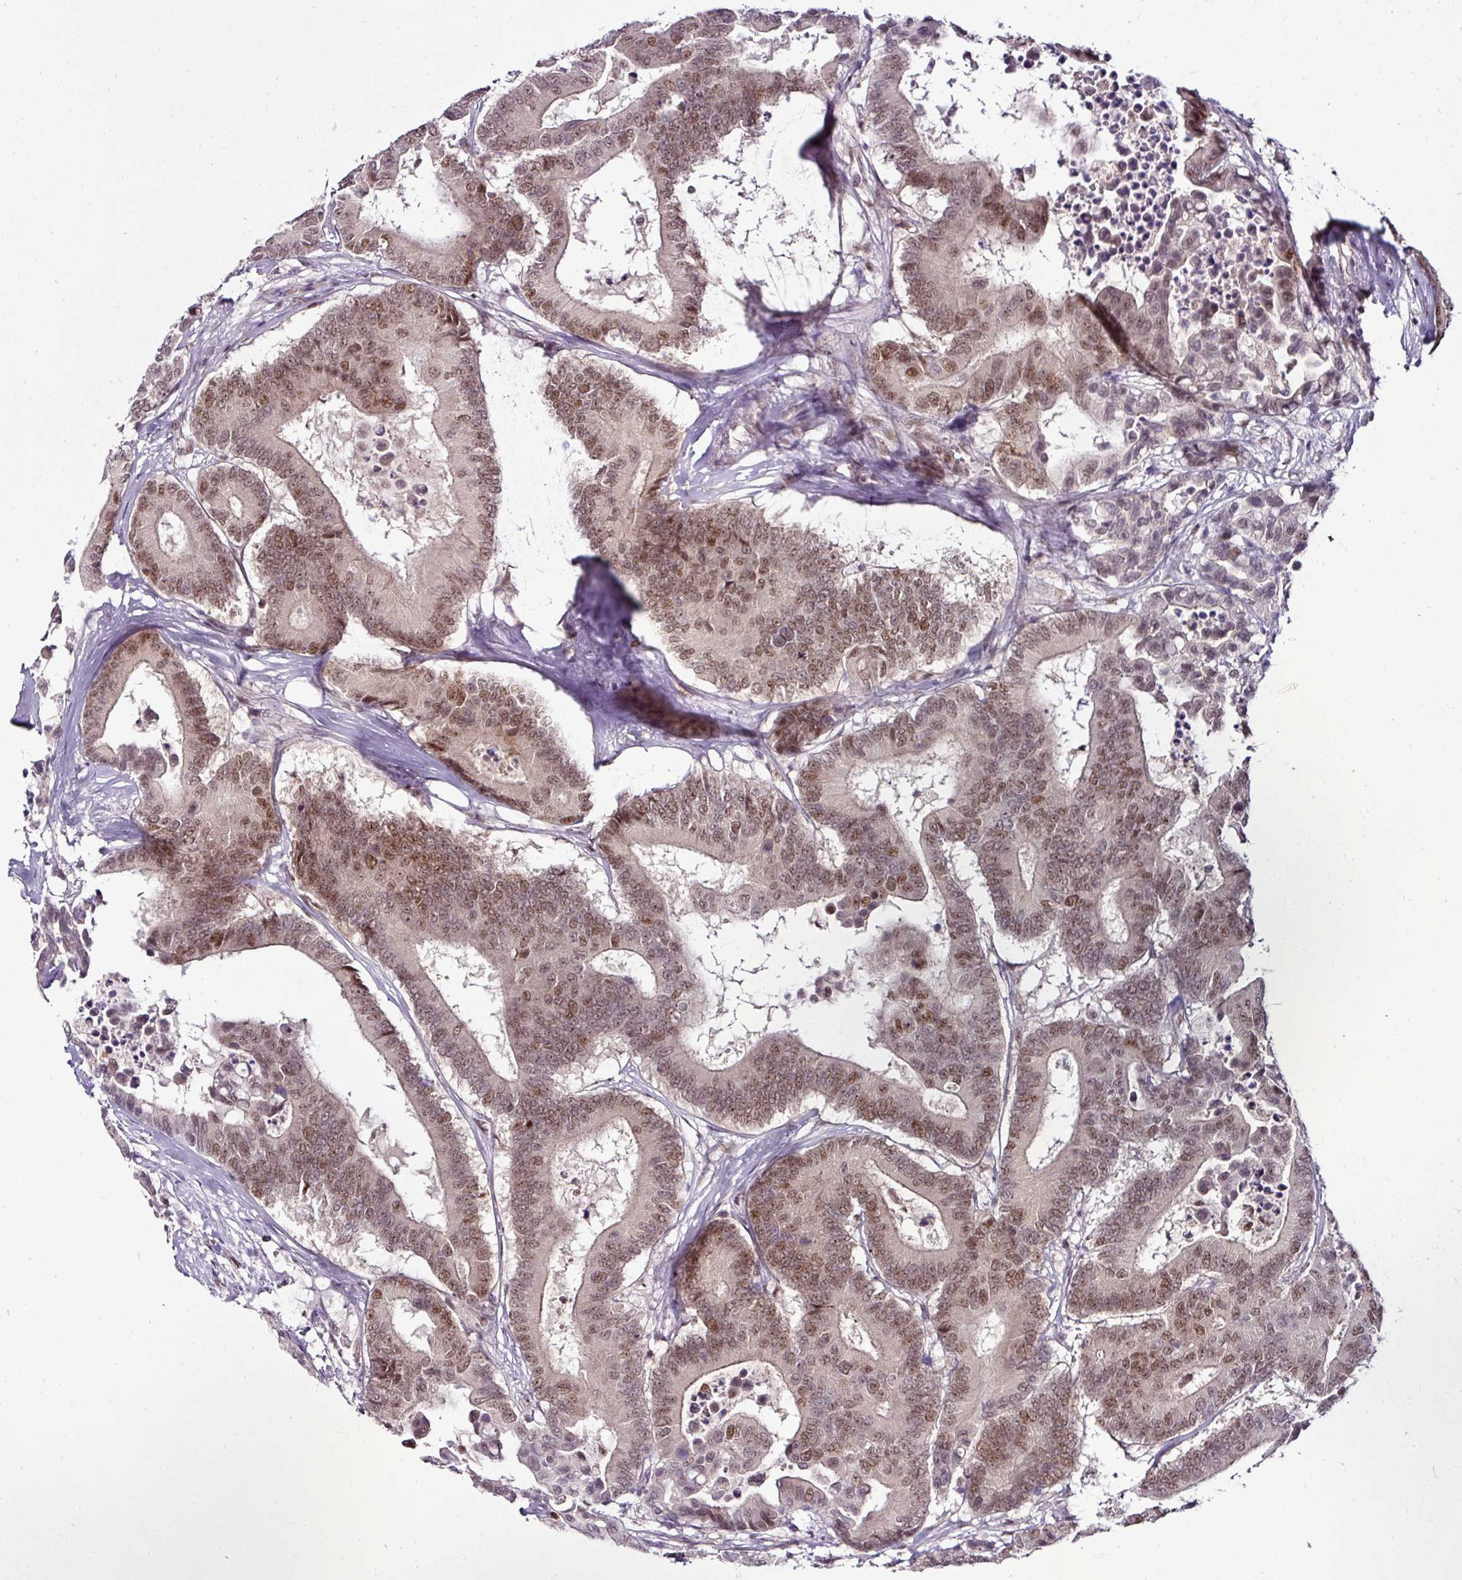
{"staining": {"intensity": "moderate", "quantity": ">75%", "location": "cytoplasmic/membranous,nuclear"}, "tissue": "colorectal cancer", "cell_type": "Tumor cells", "image_type": "cancer", "snomed": [{"axis": "morphology", "description": "Normal tissue, NOS"}, {"axis": "morphology", "description": "Adenocarcinoma, NOS"}, {"axis": "topography", "description": "Colon"}], "caption": "Human colorectal cancer stained for a protein (brown) demonstrates moderate cytoplasmic/membranous and nuclear positive staining in approximately >75% of tumor cells.", "gene": "KLF16", "patient": {"sex": "male", "age": 82}}